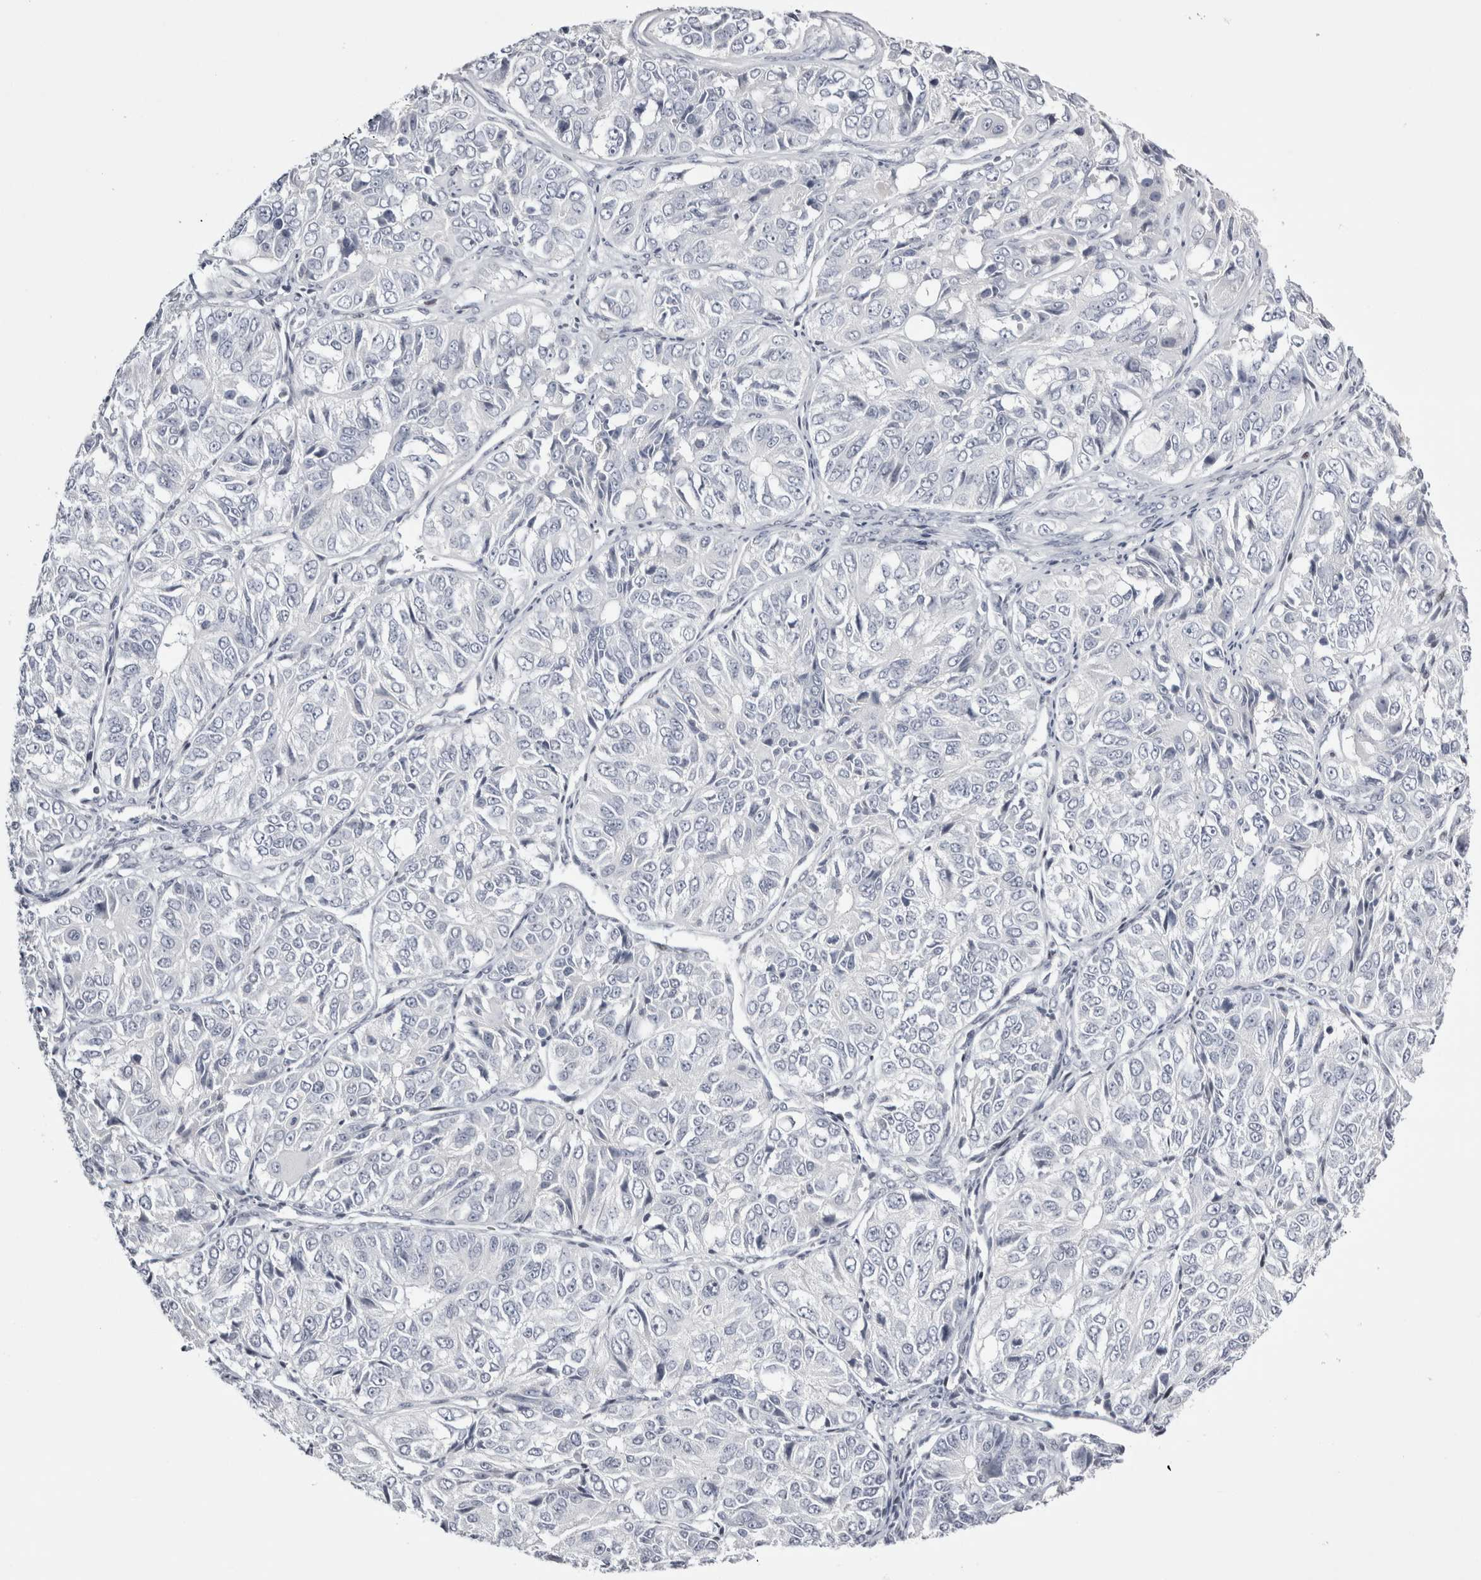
{"staining": {"intensity": "negative", "quantity": "none", "location": "none"}, "tissue": "ovarian cancer", "cell_type": "Tumor cells", "image_type": "cancer", "snomed": [{"axis": "morphology", "description": "Carcinoma, endometroid"}, {"axis": "topography", "description": "Ovary"}], "caption": "An immunohistochemistry (IHC) micrograph of ovarian cancer is shown. There is no staining in tumor cells of ovarian cancer.", "gene": "FNDC8", "patient": {"sex": "female", "age": 51}}